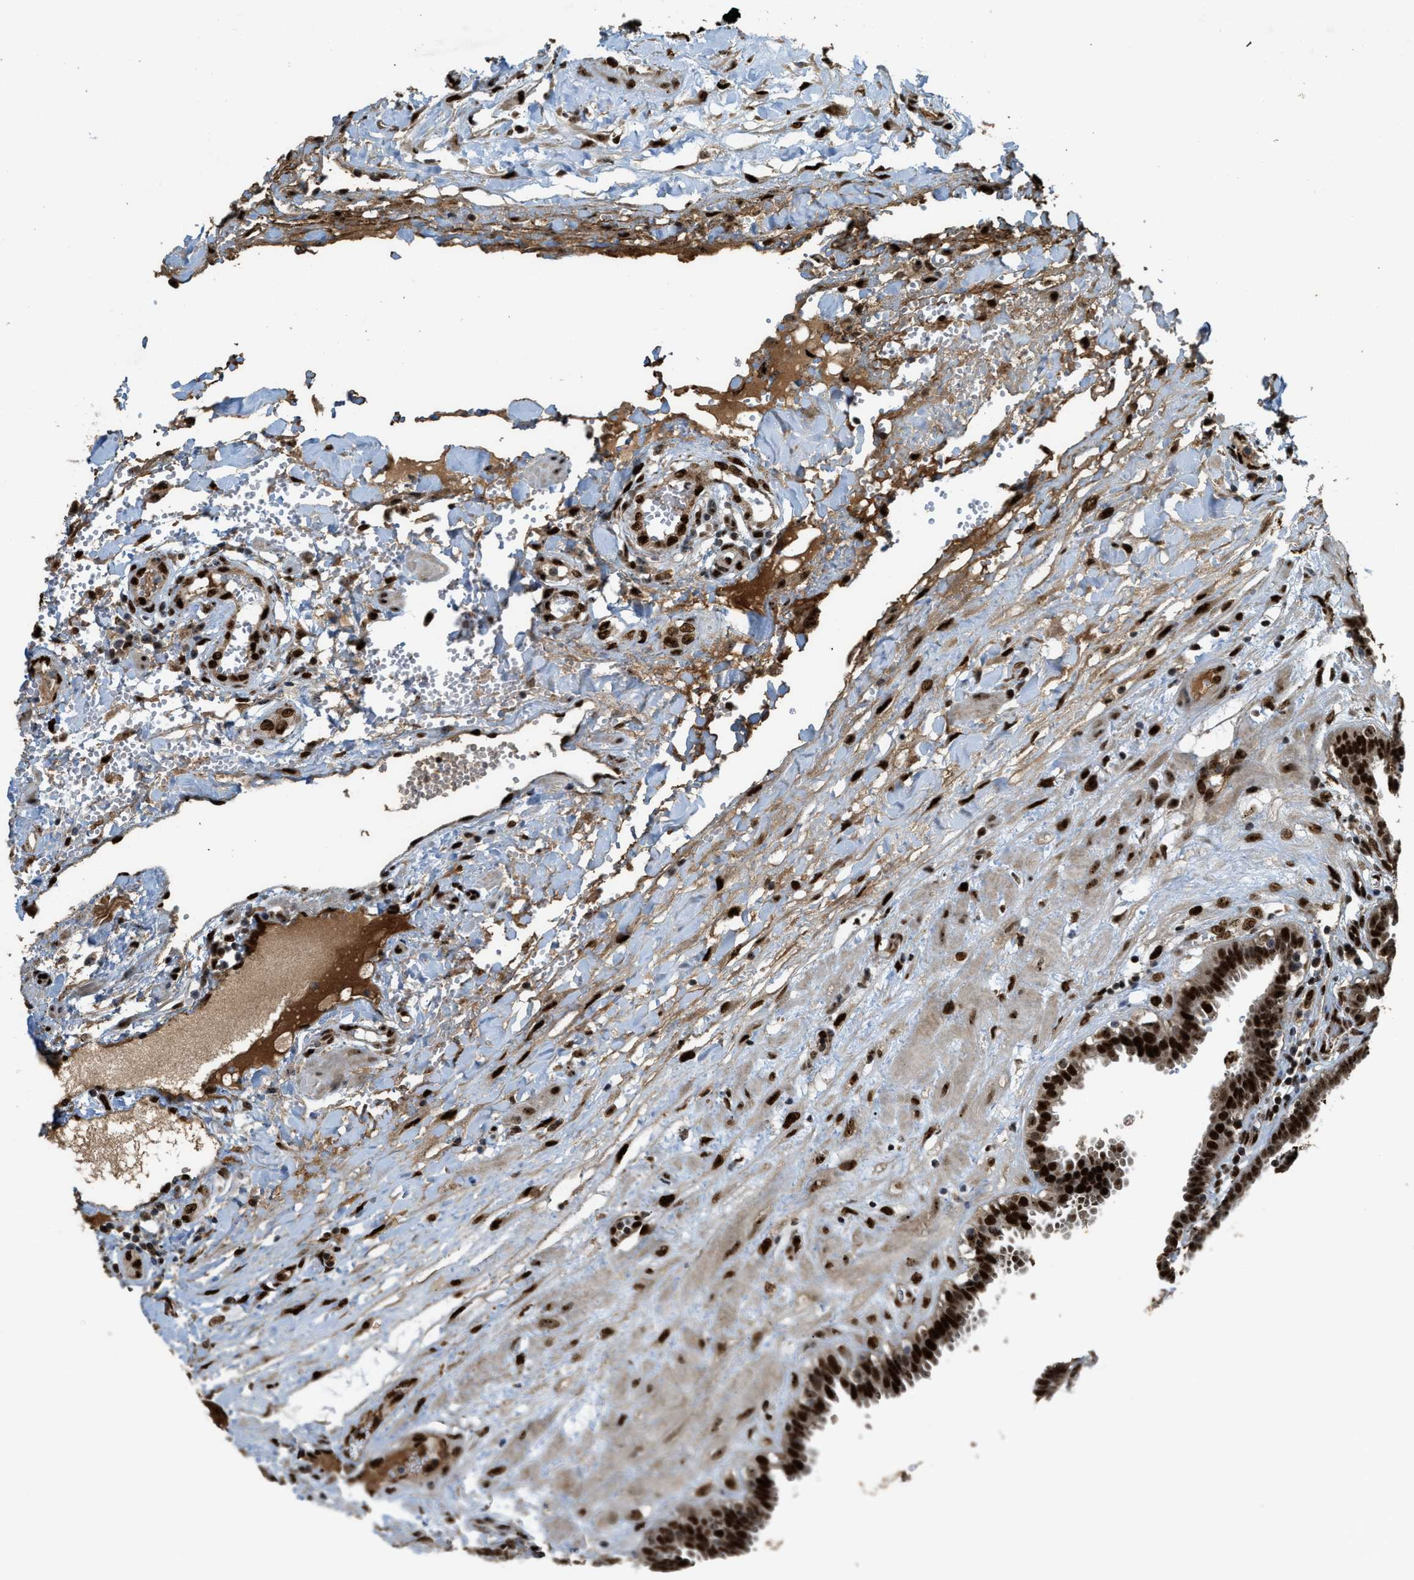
{"staining": {"intensity": "strong", "quantity": ">75%", "location": "cytoplasmic/membranous,nuclear"}, "tissue": "fallopian tube", "cell_type": "Glandular cells", "image_type": "normal", "snomed": [{"axis": "morphology", "description": "Normal tissue, NOS"}, {"axis": "topography", "description": "Fallopian tube"}, {"axis": "topography", "description": "Placenta"}], "caption": "IHC micrograph of benign human fallopian tube stained for a protein (brown), which shows high levels of strong cytoplasmic/membranous,nuclear expression in approximately >75% of glandular cells.", "gene": "ZNF687", "patient": {"sex": "female", "age": 32}}